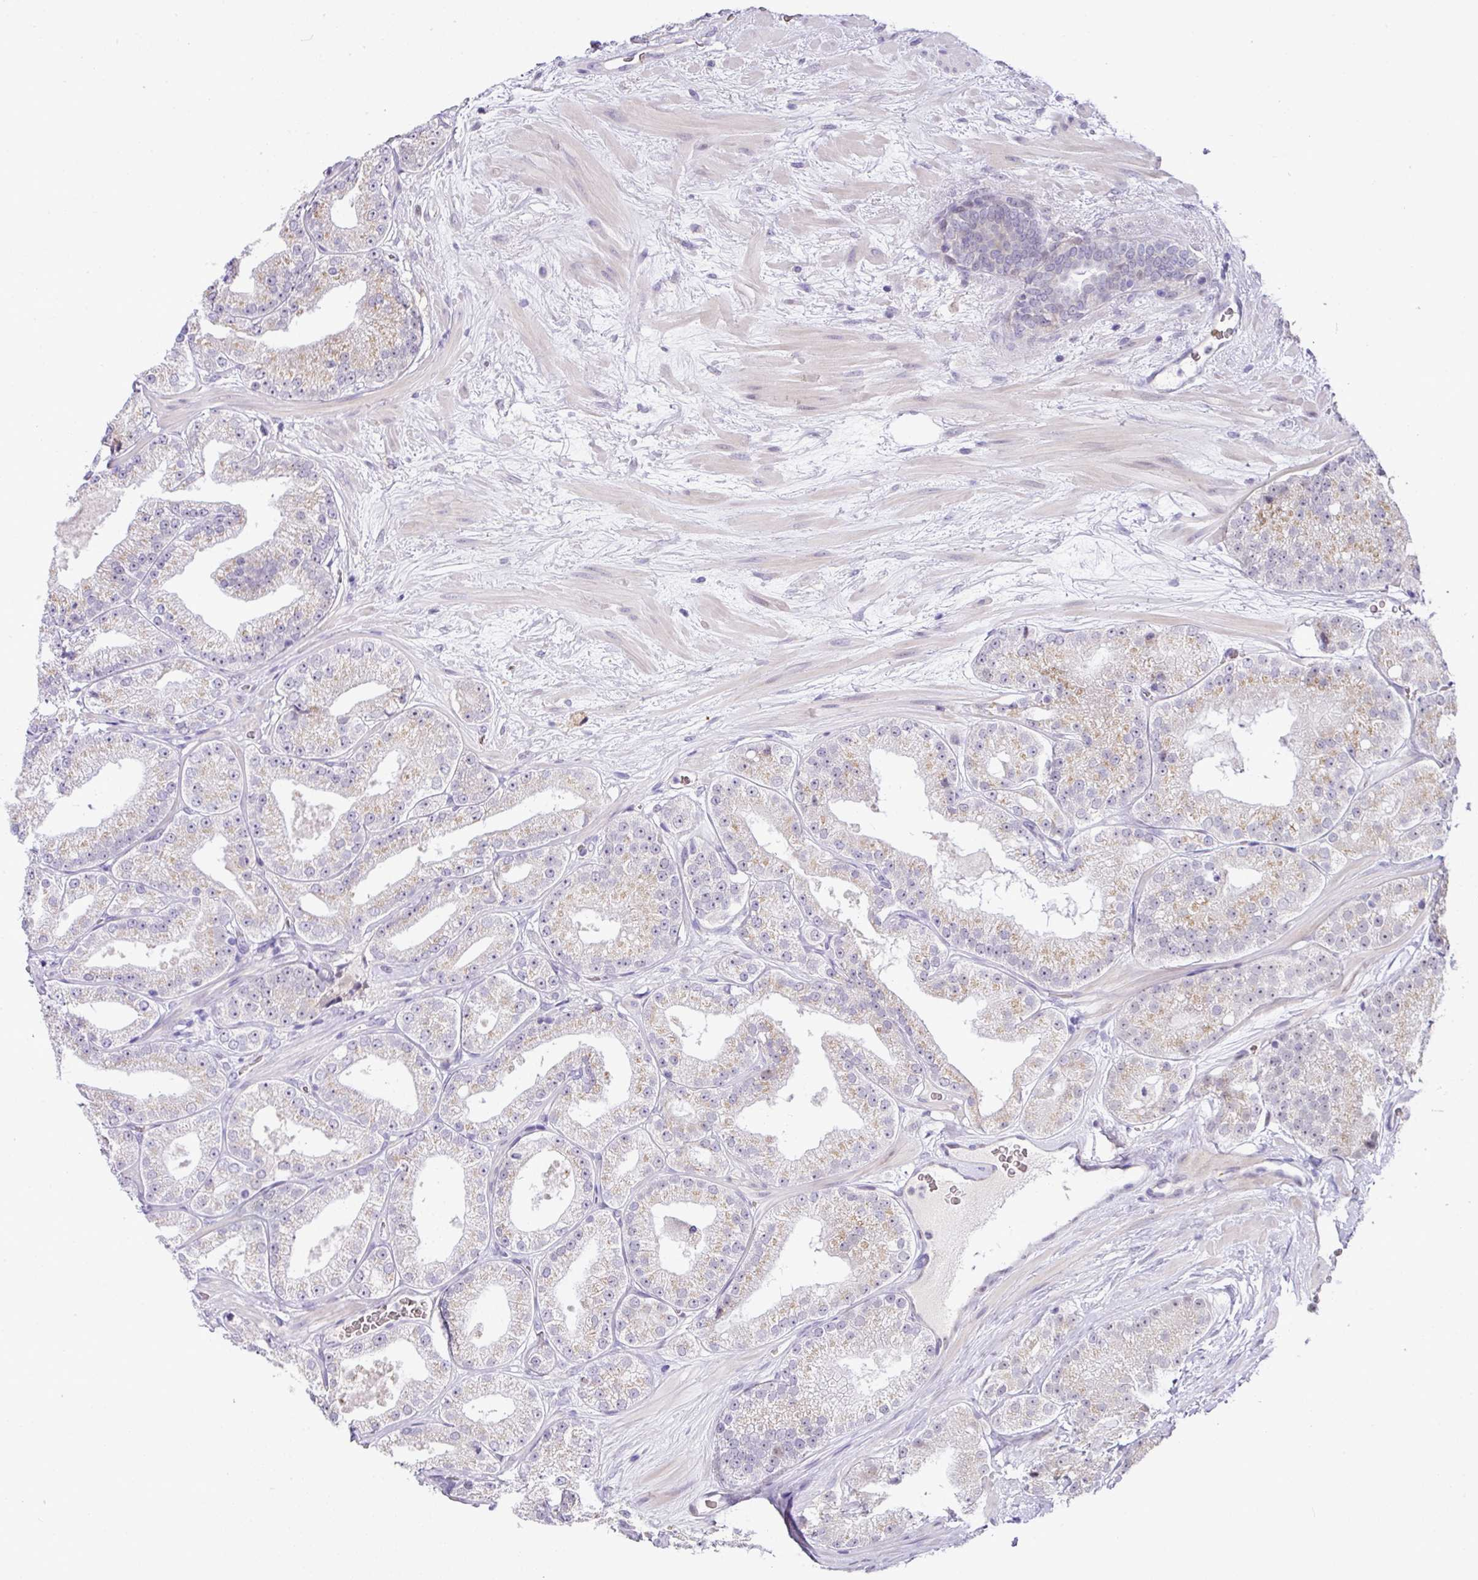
{"staining": {"intensity": "weak", "quantity": "<25%", "location": "cytoplasmic/membranous"}, "tissue": "prostate cancer", "cell_type": "Tumor cells", "image_type": "cancer", "snomed": [{"axis": "morphology", "description": "Adenocarcinoma, High grade"}, {"axis": "topography", "description": "Prostate"}], "caption": "IHC micrograph of neoplastic tissue: human prostate adenocarcinoma (high-grade) stained with DAB (3,3'-diaminobenzidine) reveals no significant protein staining in tumor cells. (Brightfield microscopy of DAB (3,3'-diaminobenzidine) IHC at high magnification).", "gene": "PARP2", "patient": {"sex": "male", "age": 68}}